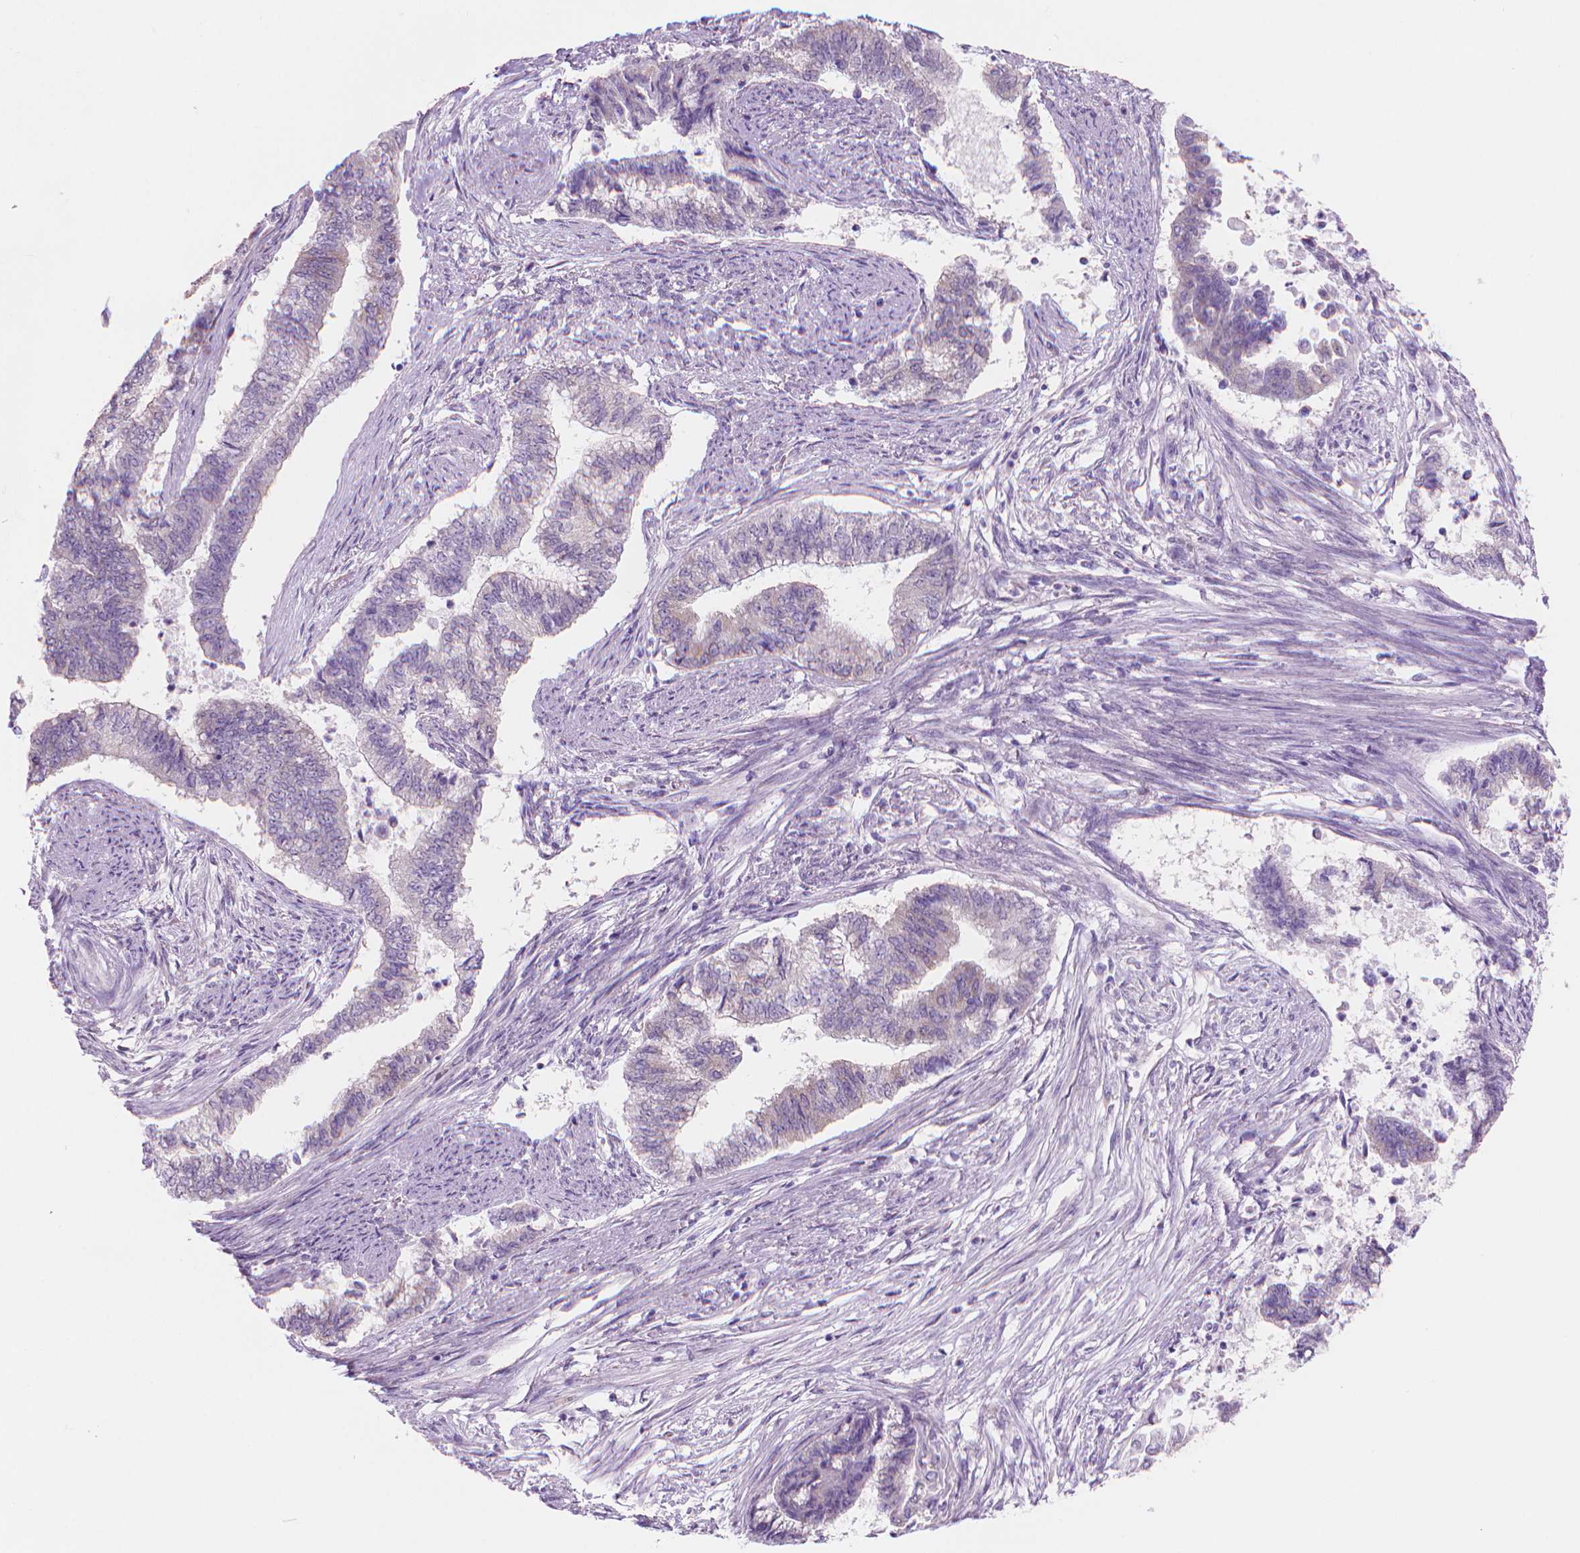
{"staining": {"intensity": "negative", "quantity": "none", "location": "none"}, "tissue": "endometrial cancer", "cell_type": "Tumor cells", "image_type": "cancer", "snomed": [{"axis": "morphology", "description": "Adenocarcinoma, NOS"}, {"axis": "topography", "description": "Endometrium"}], "caption": "IHC photomicrograph of endometrial adenocarcinoma stained for a protein (brown), which exhibits no positivity in tumor cells.", "gene": "ENSG00000187186", "patient": {"sex": "female", "age": 65}}